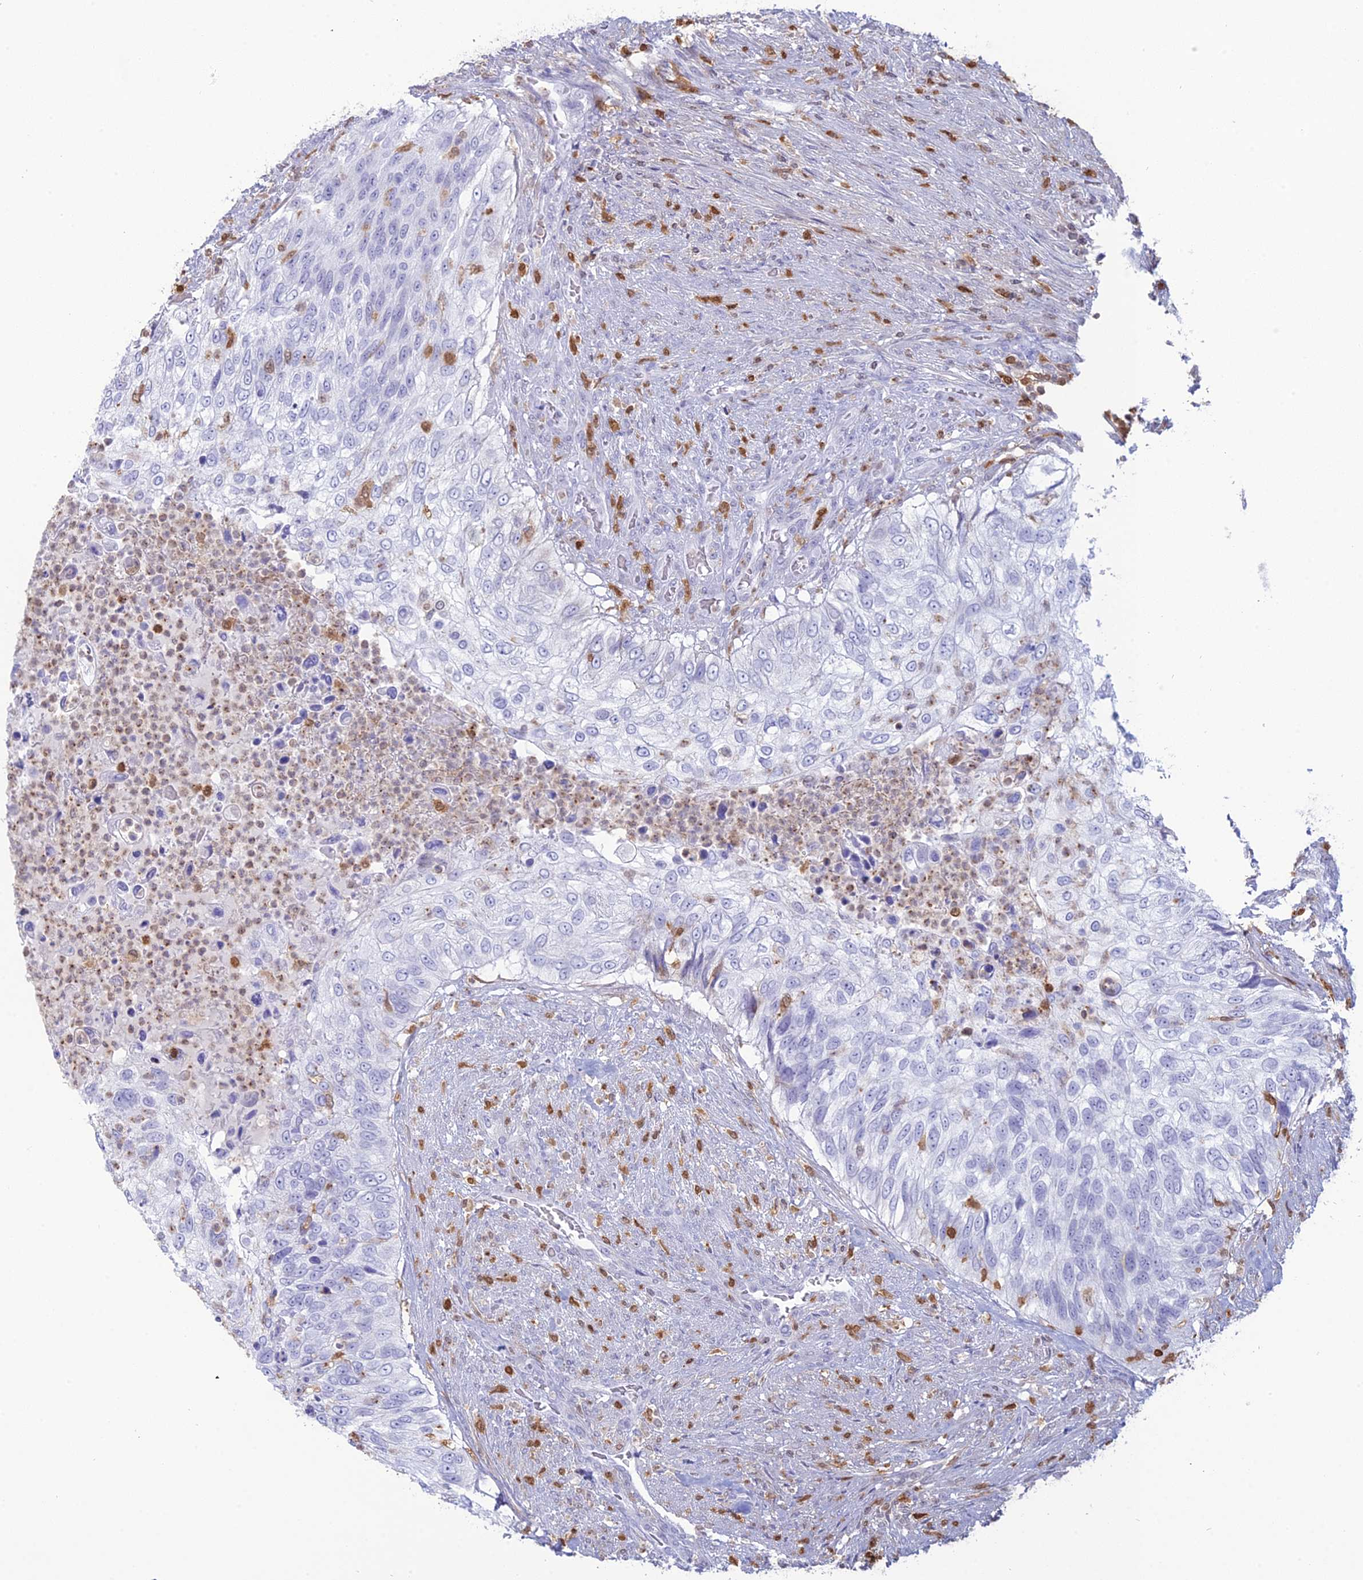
{"staining": {"intensity": "negative", "quantity": "none", "location": "none"}, "tissue": "urothelial cancer", "cell_type": "Tumor cells", "image_type": "cancer", "snomed": [{"axis": "morphology", "description": "Urothelial carcinoma, High grade"}, {"axis": "topography", "description": "Urinary bladder"}], "caption": "IHC micrograph of neoplastic tissue: human high-grade urothelial carcinoma stained with DAB demonstrates no significant protein expression in tumor cells.", "gene": "PGBD4", "patient": {"sex": "female", "age": 60}}